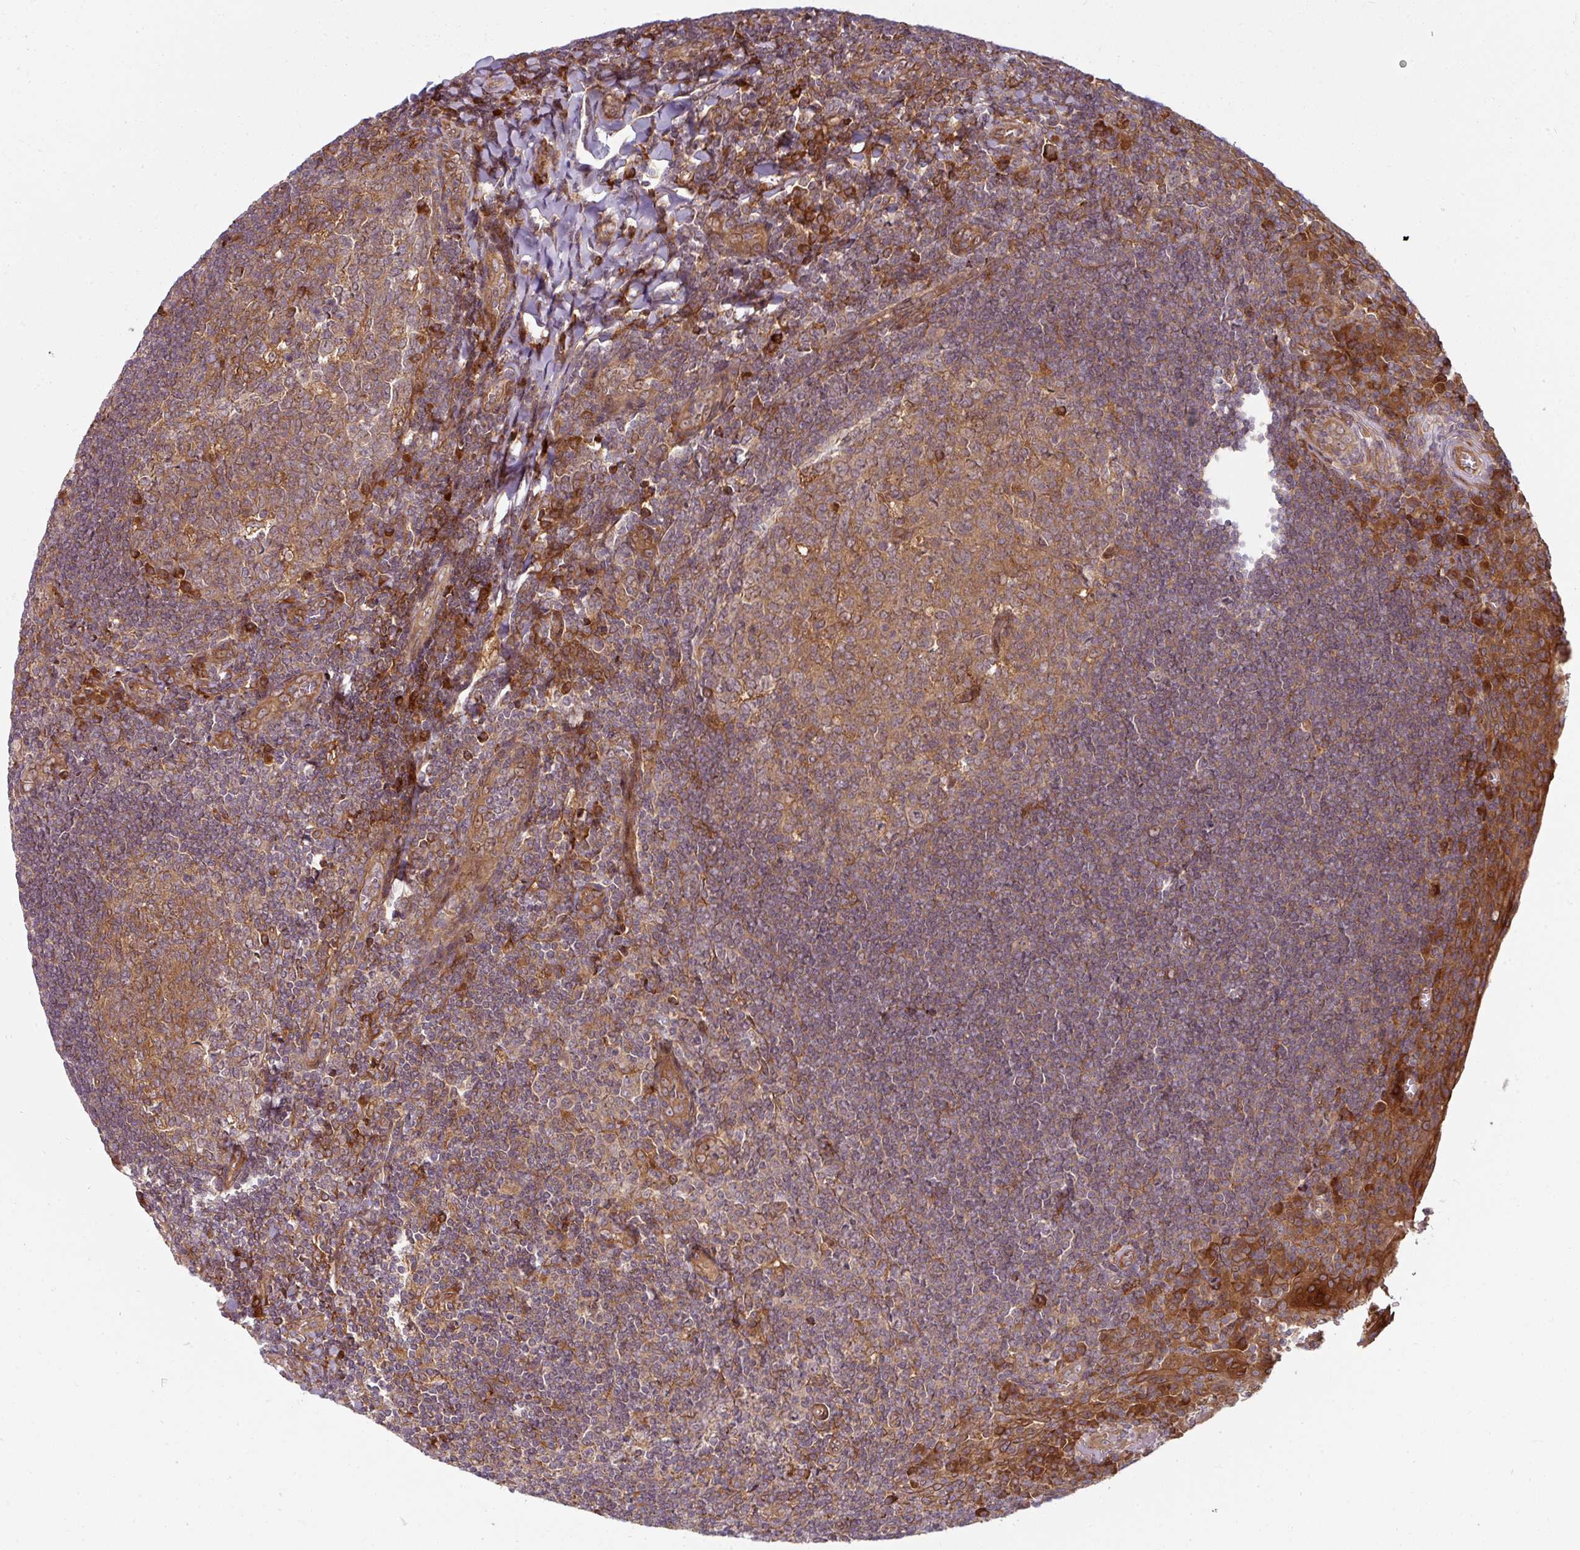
{"staining": {"intensity": "moderate", "quantity": ">75%", "location": "cytoplasmic/membranous"}, "tissue": "tonsil", "cell_type": "Germinal center cells", "image_type": "normal", "snomed": [{"axis": "morphology", "description": "Normal tissue, NOS"}, {"axis": "topography", "description": "Tonsil"}], "caption": "The histopathology image demonstrates a brown stain indicating the presence of a protein in the cytoplasmic/membranous of germinal center cells in tonsil. (DAB IHC with brightfield microscopy, high magnification).", "gene": "RAB5A", "patient": {"sex": "male", "age": 27}}